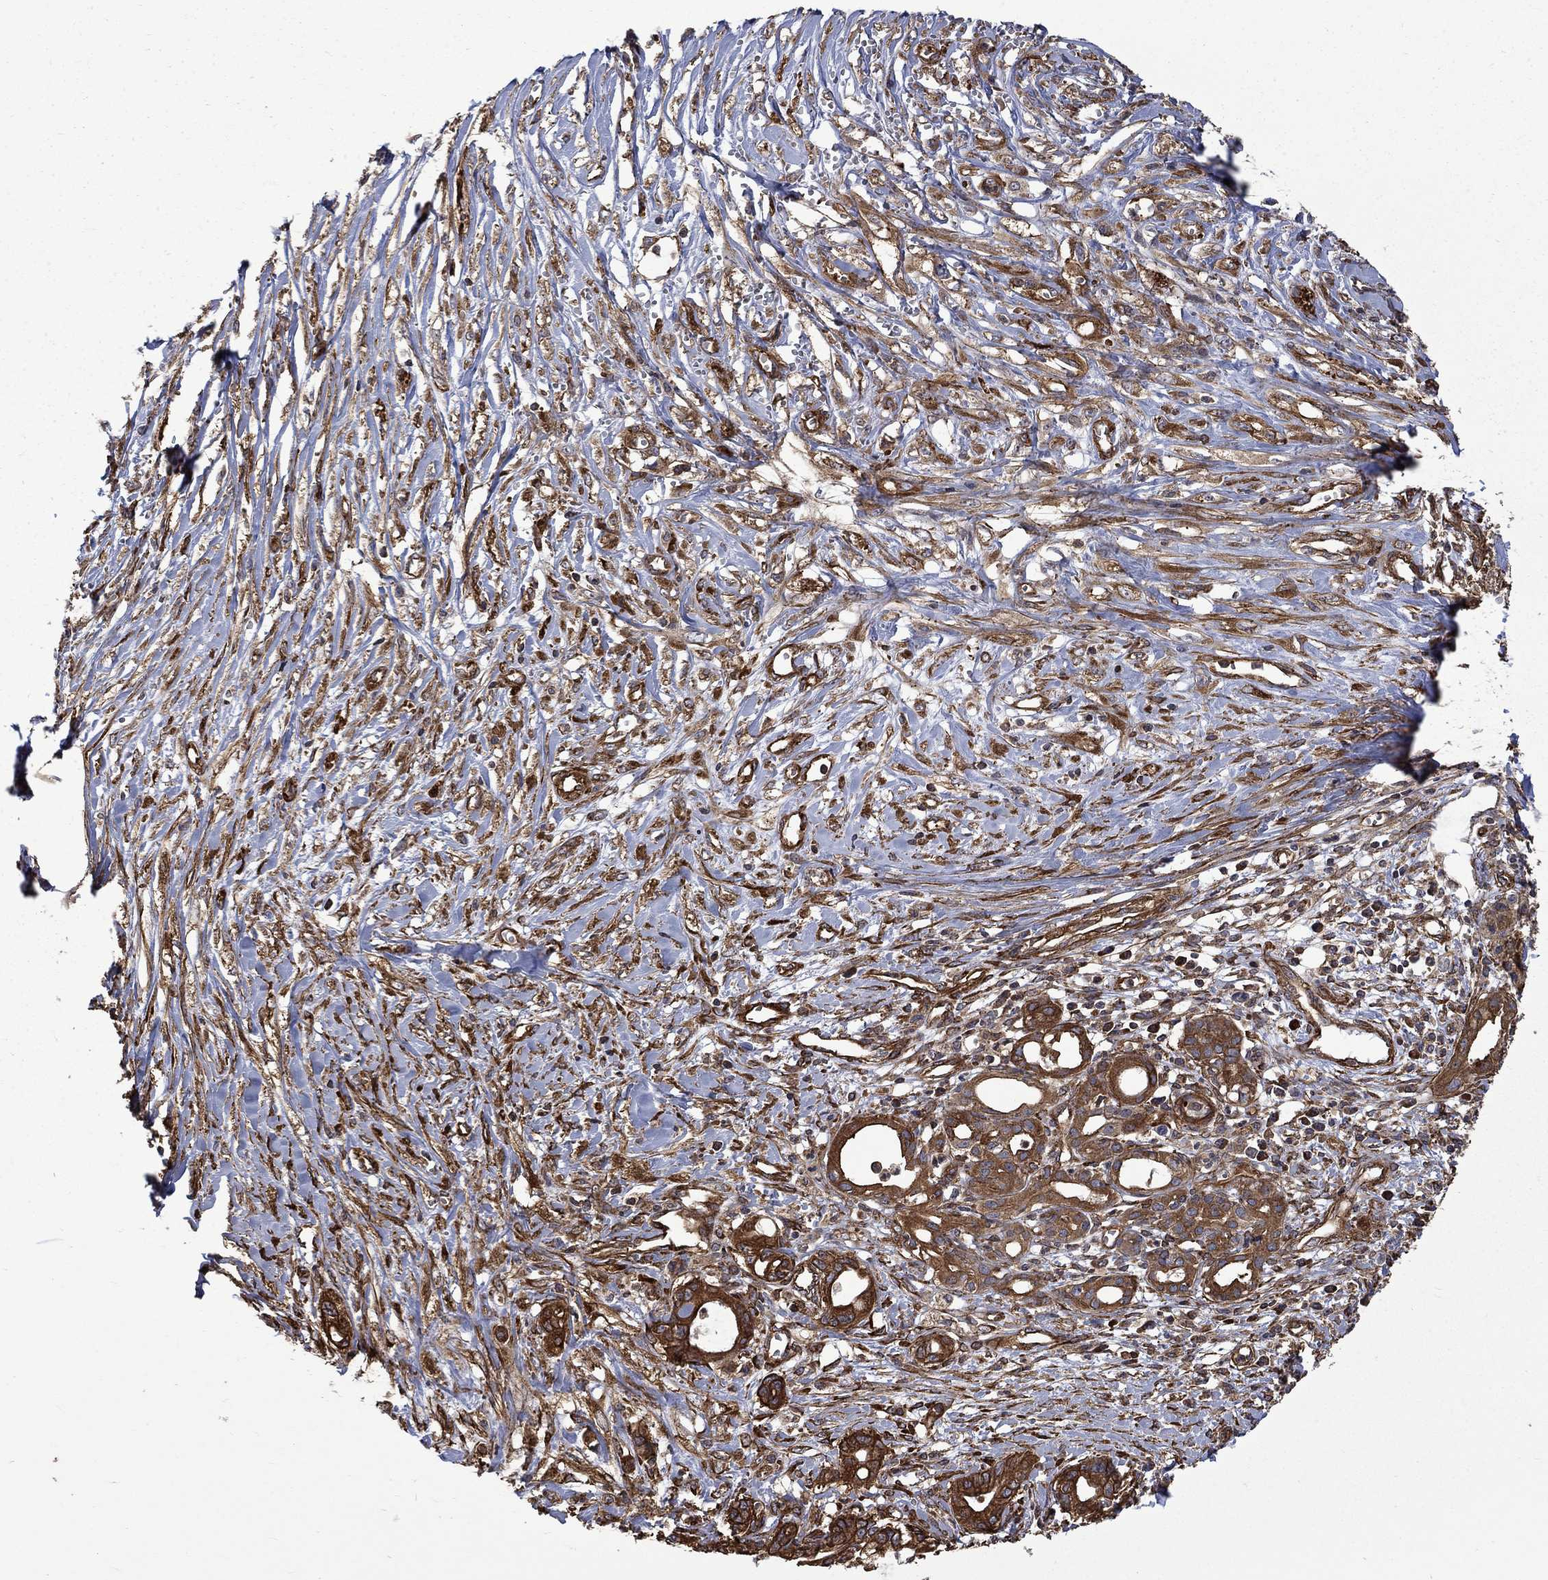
{"staining": {"intensity": "strong", "quantity": "25%-75%", "location": "cytoplasmic/membranous"}, "tissue": "pancreatic cancer", "cell_type": "Tumor cells", "image_type": "cancer", "snomed": [{"axis": "morphology", "description": "Adenocarcinoma, NOS"}, {"axis": "topography", "description": "Pancreas"}], "caption": "IHC histopathology image of human pancreatic cancer (adenocarcinoma) stained for a protein (brown), which displays high levels of strong cytoplasmic/membranous expression in about 25%-75% of tumor cells.", "gene": "CUTC", "patient": {"sex": "male", "age": 71}}